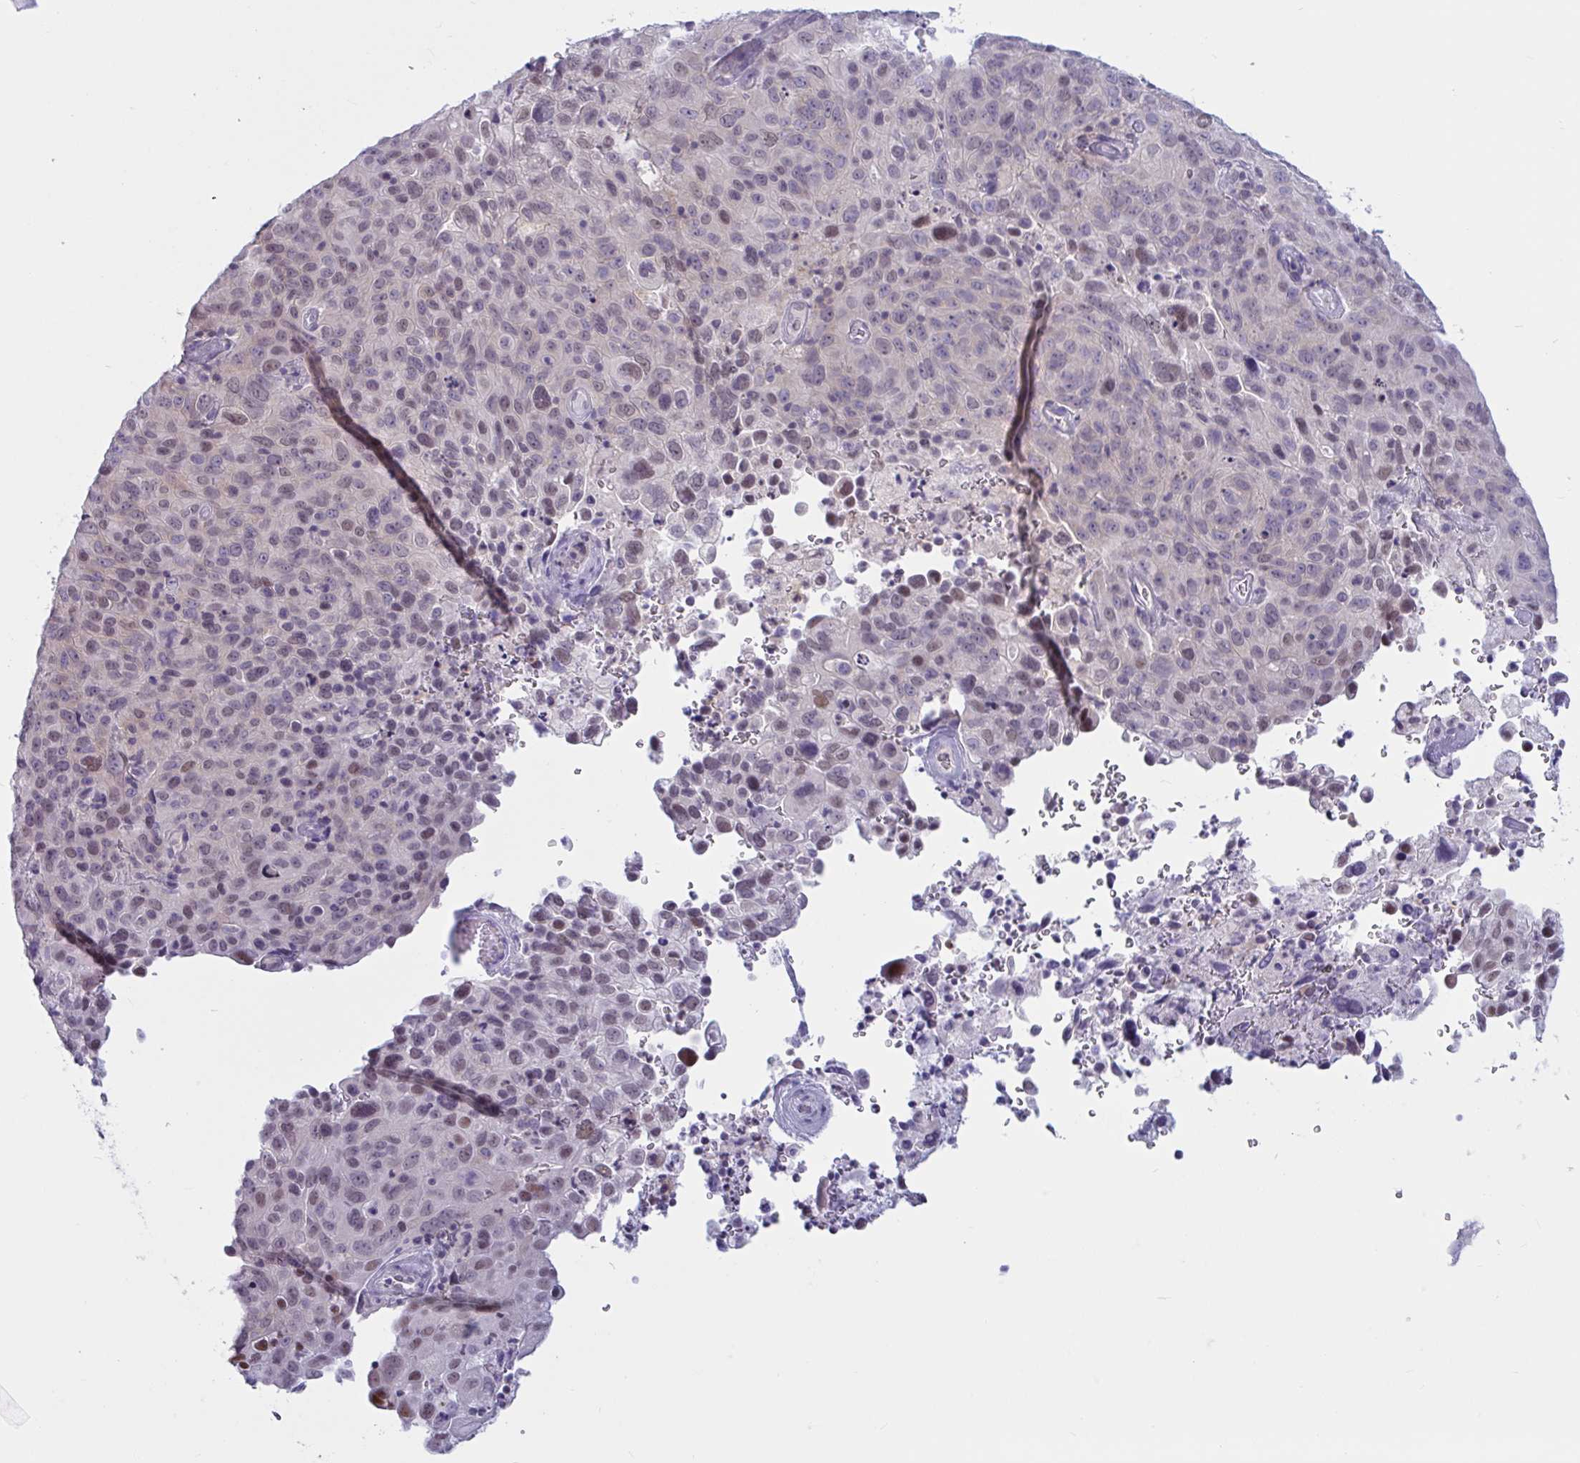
{"staining": {"intensity": "weak", "quantity": "<25%", "location": "nuclear"}, "tissue": "cervical cancer", "cell_type": "Tumor cells", "image_type": "cancer", "snomed": [{"axis": "morphology", "description": "Squamous cell carcinoma, NOS"}, {"axis": "topography", "description": "Cervix"}], "caption": "Immunohistochemistry (IHC) photomicrograph of cervical cancer stained for a protein (brown), which demonstrates no expression in tumor cells. The staining was performed using DAB to visualize the protein expression in brown, while the nuclei were stained in blue with hematoxylin (Magnification: 20x).", "gene": "TSN", "patient": {"sex": "female", "age": 44}}